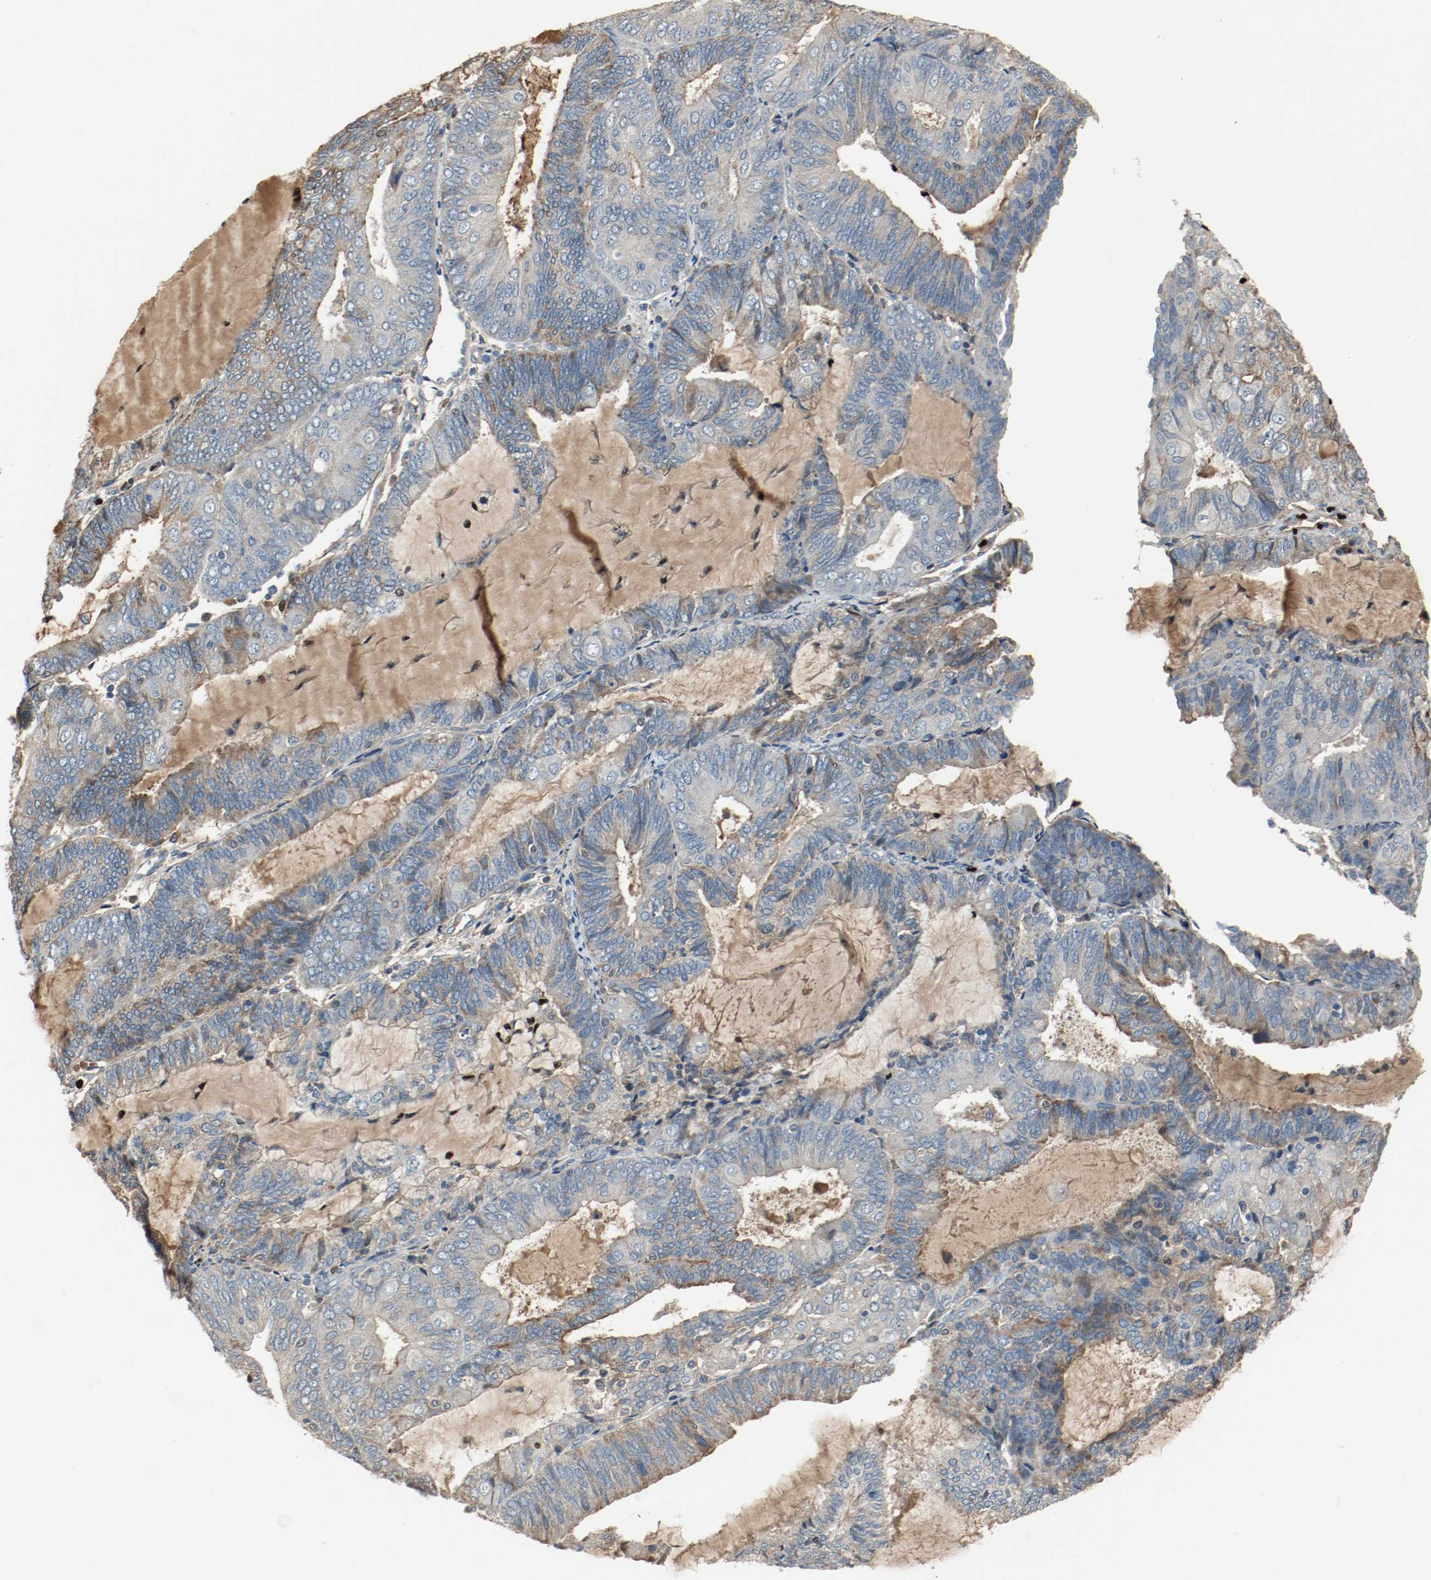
{"staining": {"intensity": "weak", "quantity": "<25%", "location": "cytoplasmic/membranous"}, "tissue": "endometrial cancer", "cell_type": "Tumor cells", "image_type": "cancer", "snomed": [{"axis": "morphology", "description": "Adenocarcinoma, NOS"}, {"axis": "topography", "description": "Endometrium"}], "caption": "Tumor cells are negative for brown protein staining in endometrial cancer (adenocarcinoma).", "gene": "BLK", "patient": {"sex": "female", "age": 81}}